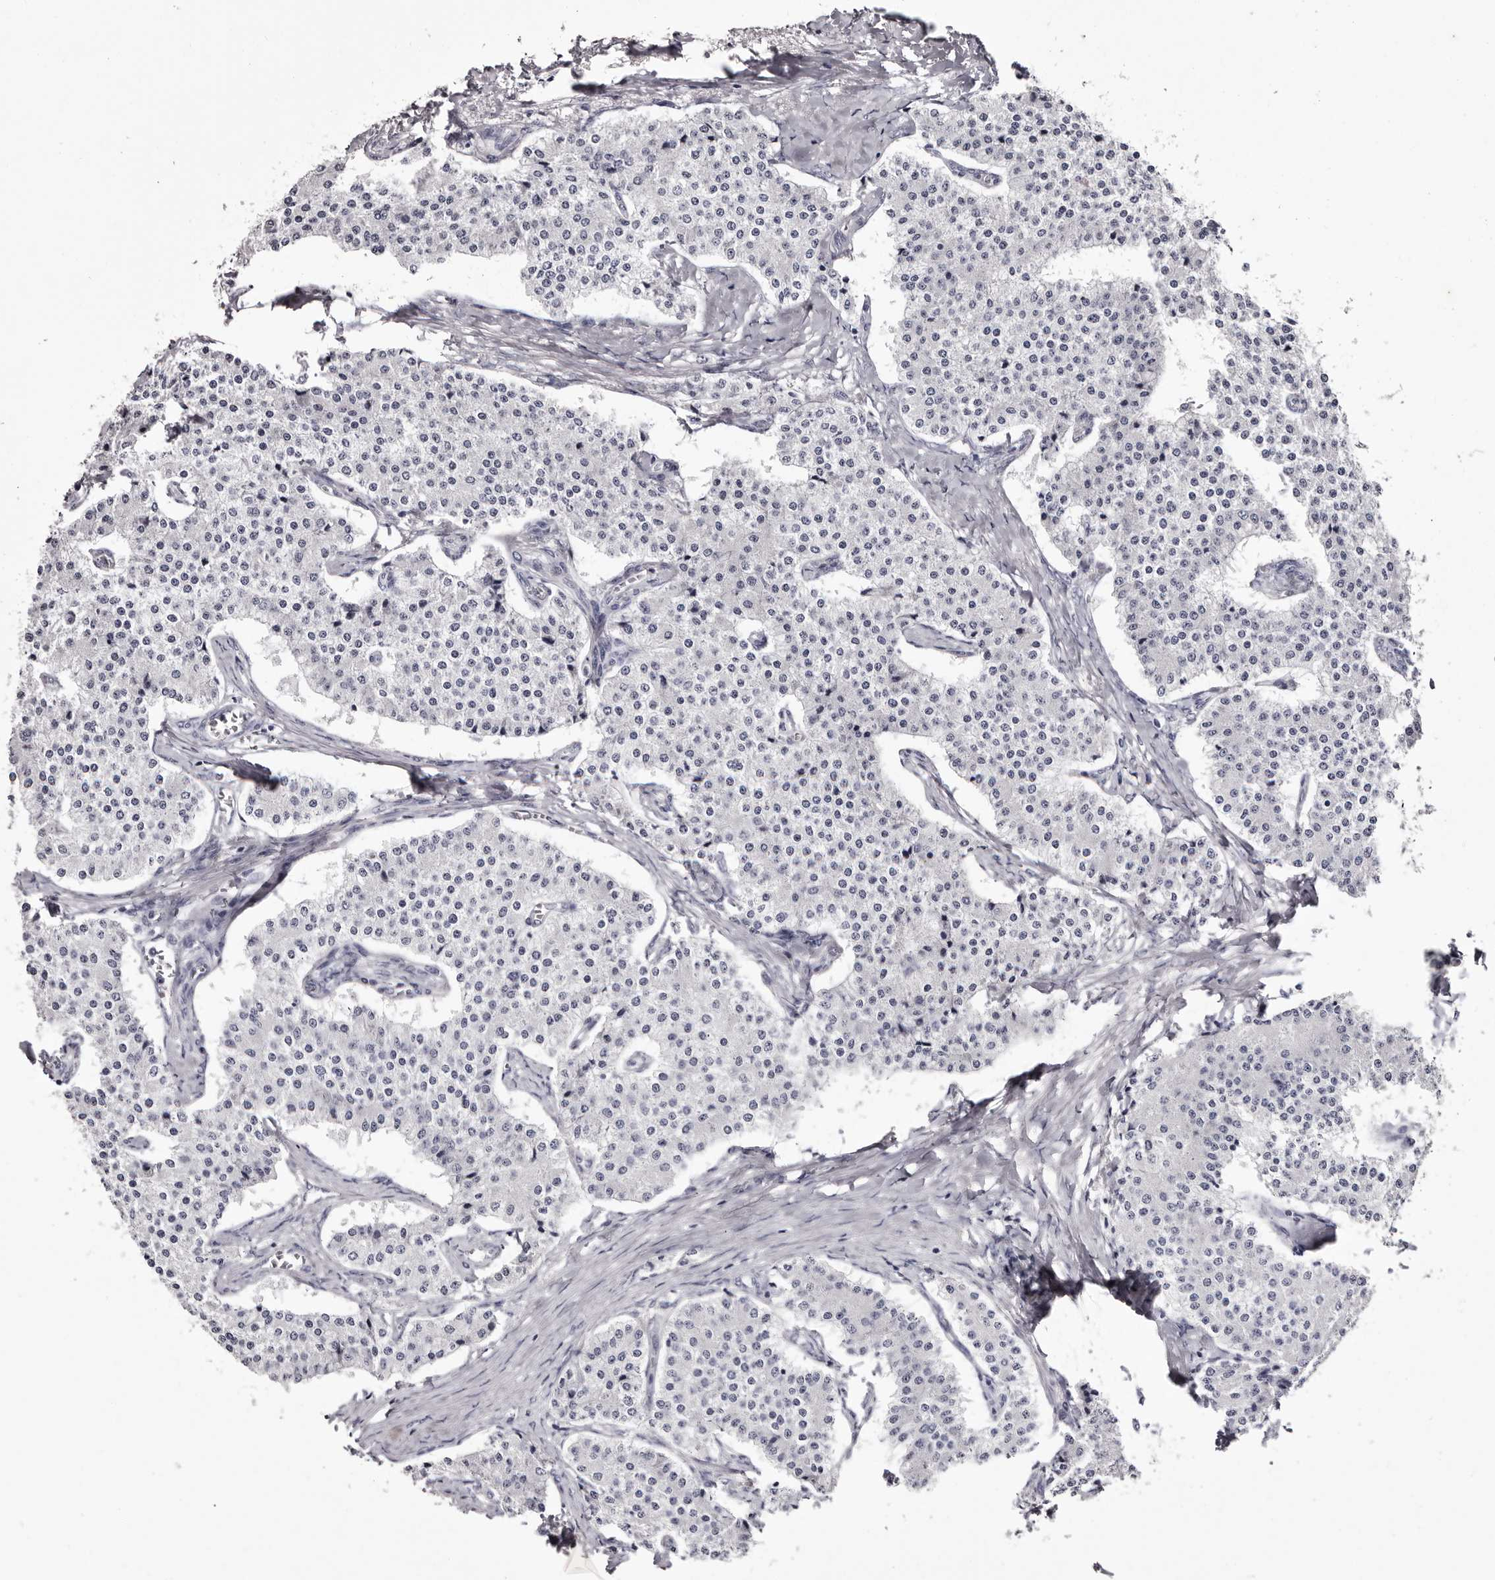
{"staining": {"intensity": "negative", "quantity": "none", "location": "none"}, "tissue": "carcinoid", "cell_type": "Tumor cells", "image_type": "cancer", "snomed": [{"axis": "morphology", "description": "Carcinoid, malignant, NOS"}, {"axis": "topography", "description": "Colon"}], "caption": "Tumor cells show no significant positivity in carcinoid (malignant). (Stains: DAB (3,3'-diaminobenzidine) immunohistochemistry with hematoxylin counter stain, Microscopy: brightfield microscopy at high magnification).", "gene": "CA6", "patient": {"sex": "female", "age": 52}}